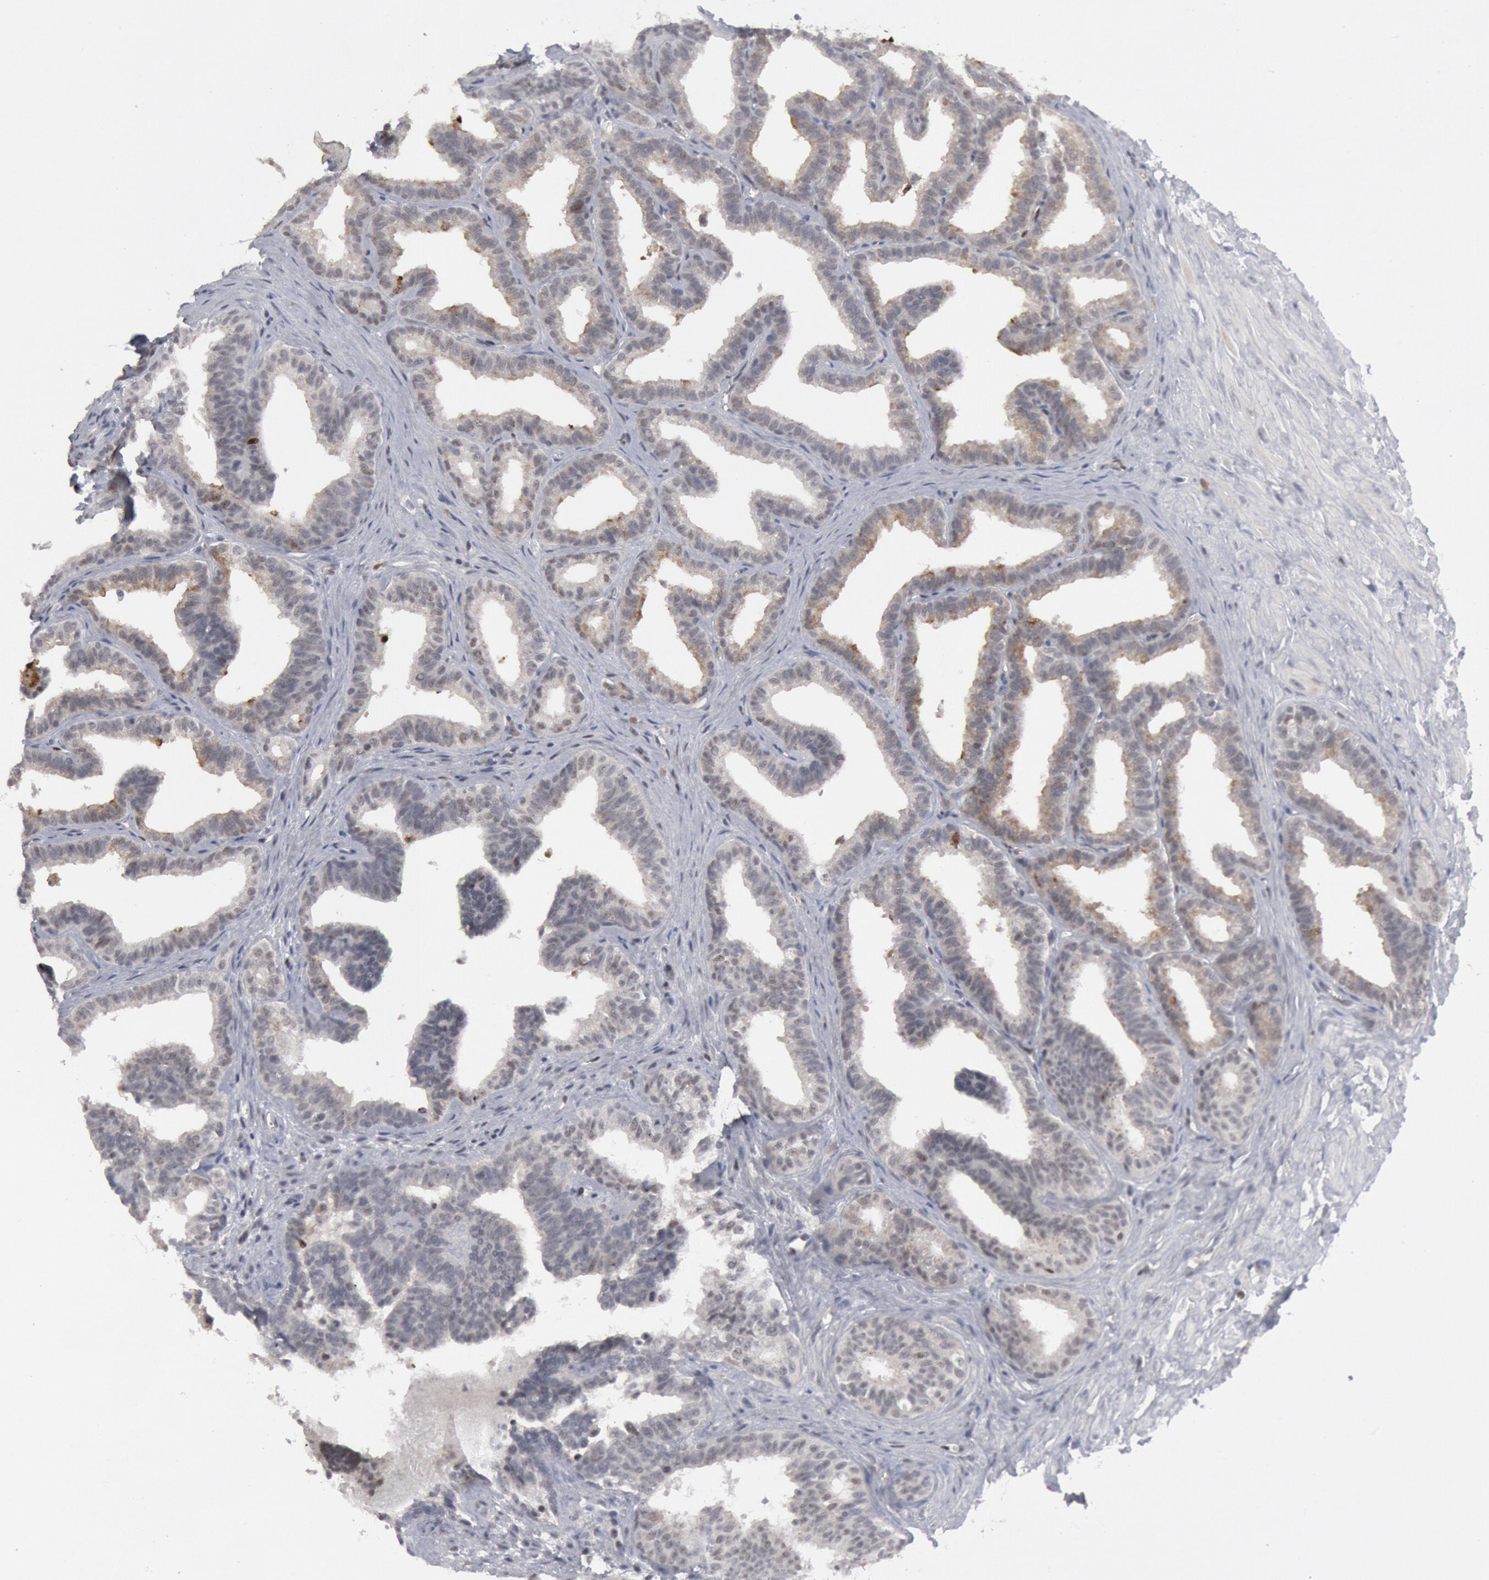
{"staining": {"intensity": "moderate", "quantity": ">75%", "location": "cytoplasmic/membranous,nuclear"}, "tissue": "seminal vesicle", "cell_type": "Glandular cells", "image_type": "normal", "snomed": [{"axis": "morphology", "description": "Normal tissue, NOS"}, {"axis": "topography", "description": "Seminal veicle"}], "caption": "Brown immunohistochemical staining in normal seminal vesicle displays moderate cytoplasmic/membranous,nuclear staining in about >75% of glandular cells. (brown staining indicates protein expression, while blue staining denotes nuclei).", "gene": "FOXO1", "patient": {"sex": "male", "age": 26}}